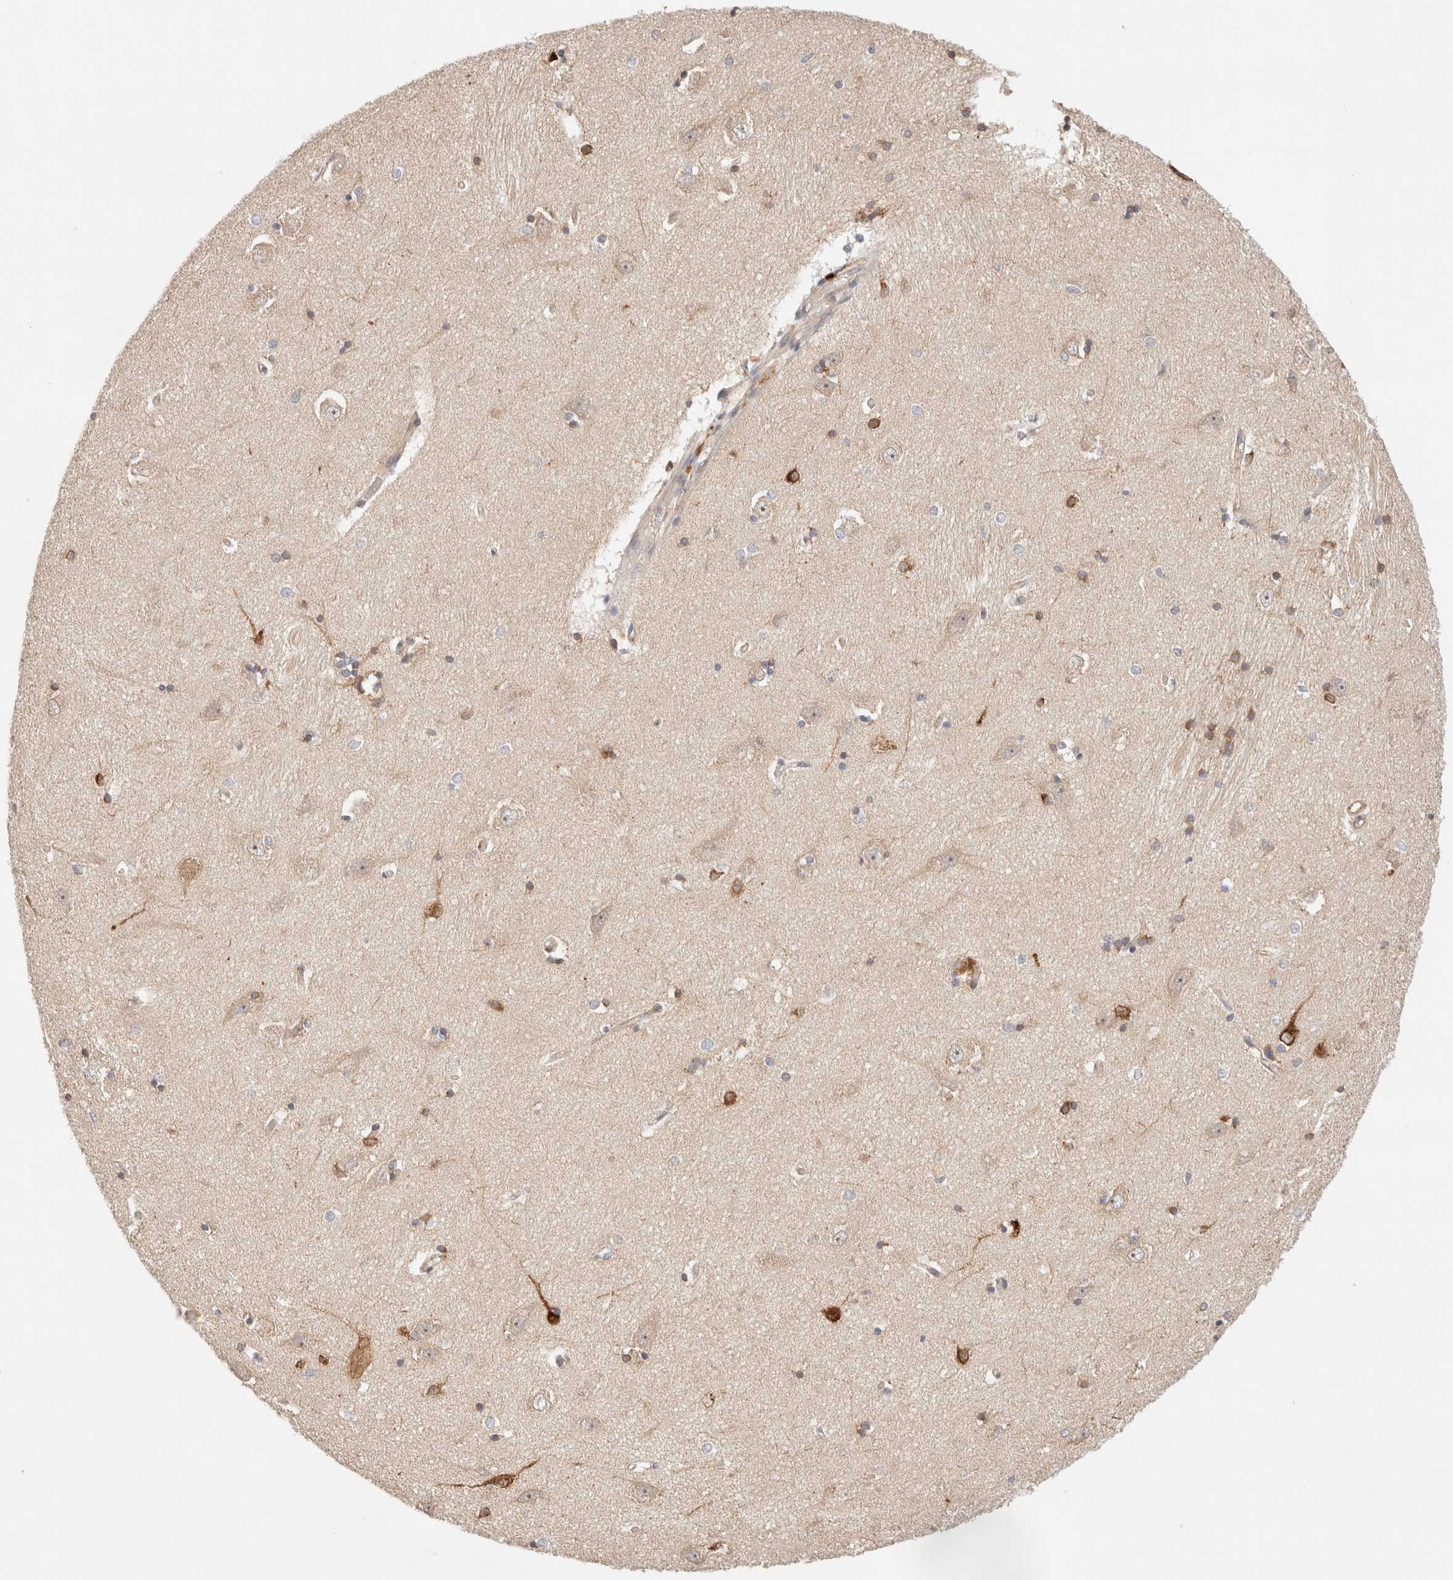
{"staining": {"intensity": "strong", "quantity": "<25%", "location": "cytoplasmic/membranous"}, "tissue": "hippocampus", "cell_type": "Glial cells", "image_type": "normal", "snomed": [{"axis": "morphology", "description": "Normal tissue, NOS"}, {"axis": "topography", "description": "Hippocampus"}], "caption": "Immunohistochemistry photomicrograph of unremarkable hippocampus: human hippocampus stained using immunohistochemistry demonstrates medium levels of strong protein expression localized specifically in the cytoplasmic/membranous of glial cells, appearing as a cytoplasmic/membranous brown color.", "gene": "RRP15", "patient": {"sex": "male", "age": 45}}